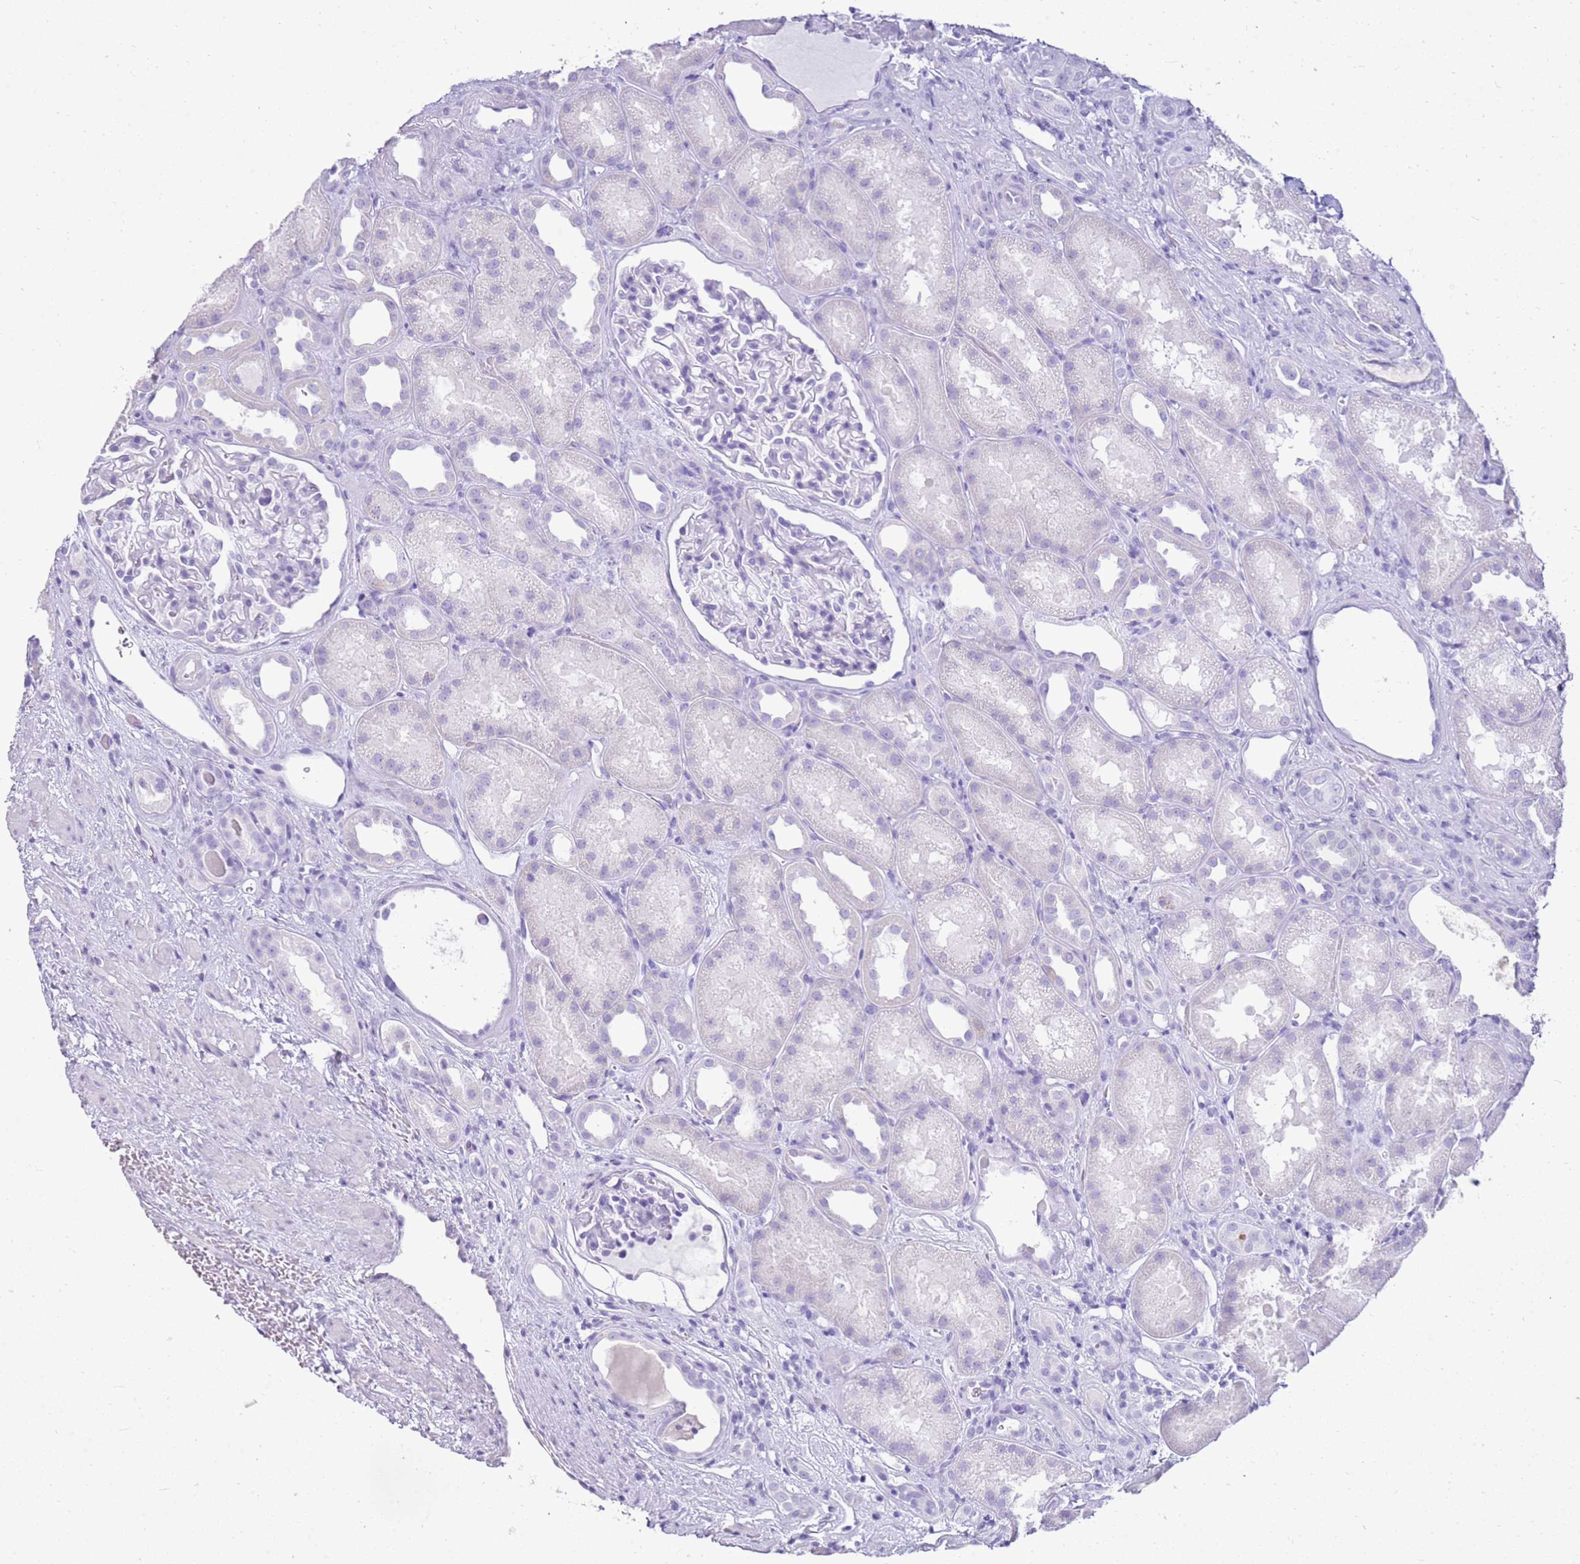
{"staining": {"intensity": "negative", "quantity": "none", "location": "none"}, "tissue": "kidney", "cell_type": "Cells in glomeruli", "image_type": "normal", "snomed": [{"axis": "morphology", "description": "Normal tissue, NOS"}, {"axis": "topography", "description": "Kidney"}], "caption": "Human kidney stained for a protein using IHC reveals no staining in cells in glomeruli.", "gene": "CA8", "patient": {"sex": "male", "age": 61}}